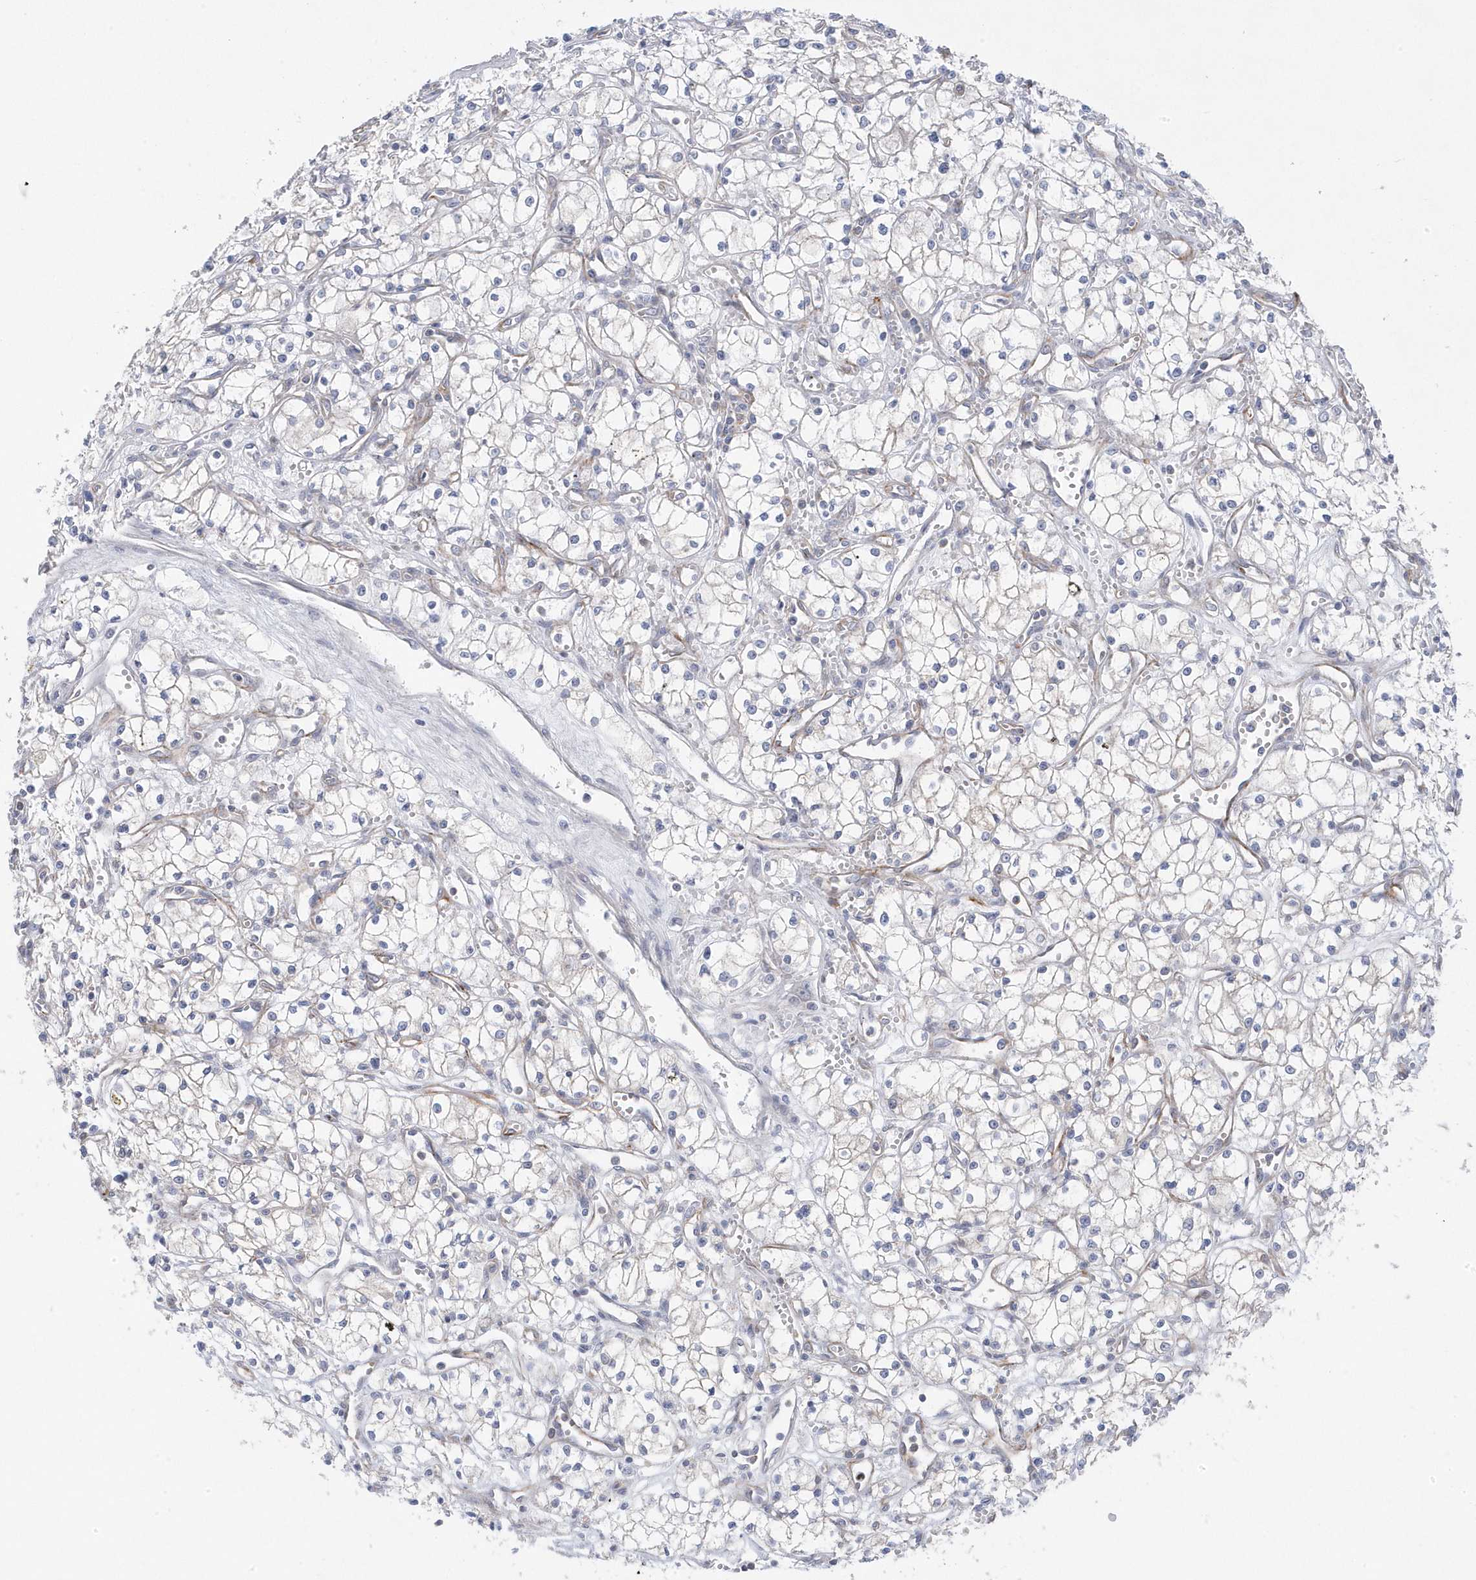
{"staining": {"intensity": "negative", "quantity": "none", "location": "none"}, "tissue": "renal cancer", "cell_type": "Tumor cells", "image_type": "cancer", "snomed": [{"axis": "morphology", "description": "Adenocarcinoma, NOS"}, {"axis": "topography", "description": "Kidney"}], "caption": "Tumor cells are negative for protein expression in human renal cancer (adenocarcinoma).", "gene": "ANAPC1", "patient": {"sex": "male", "age": 59}}